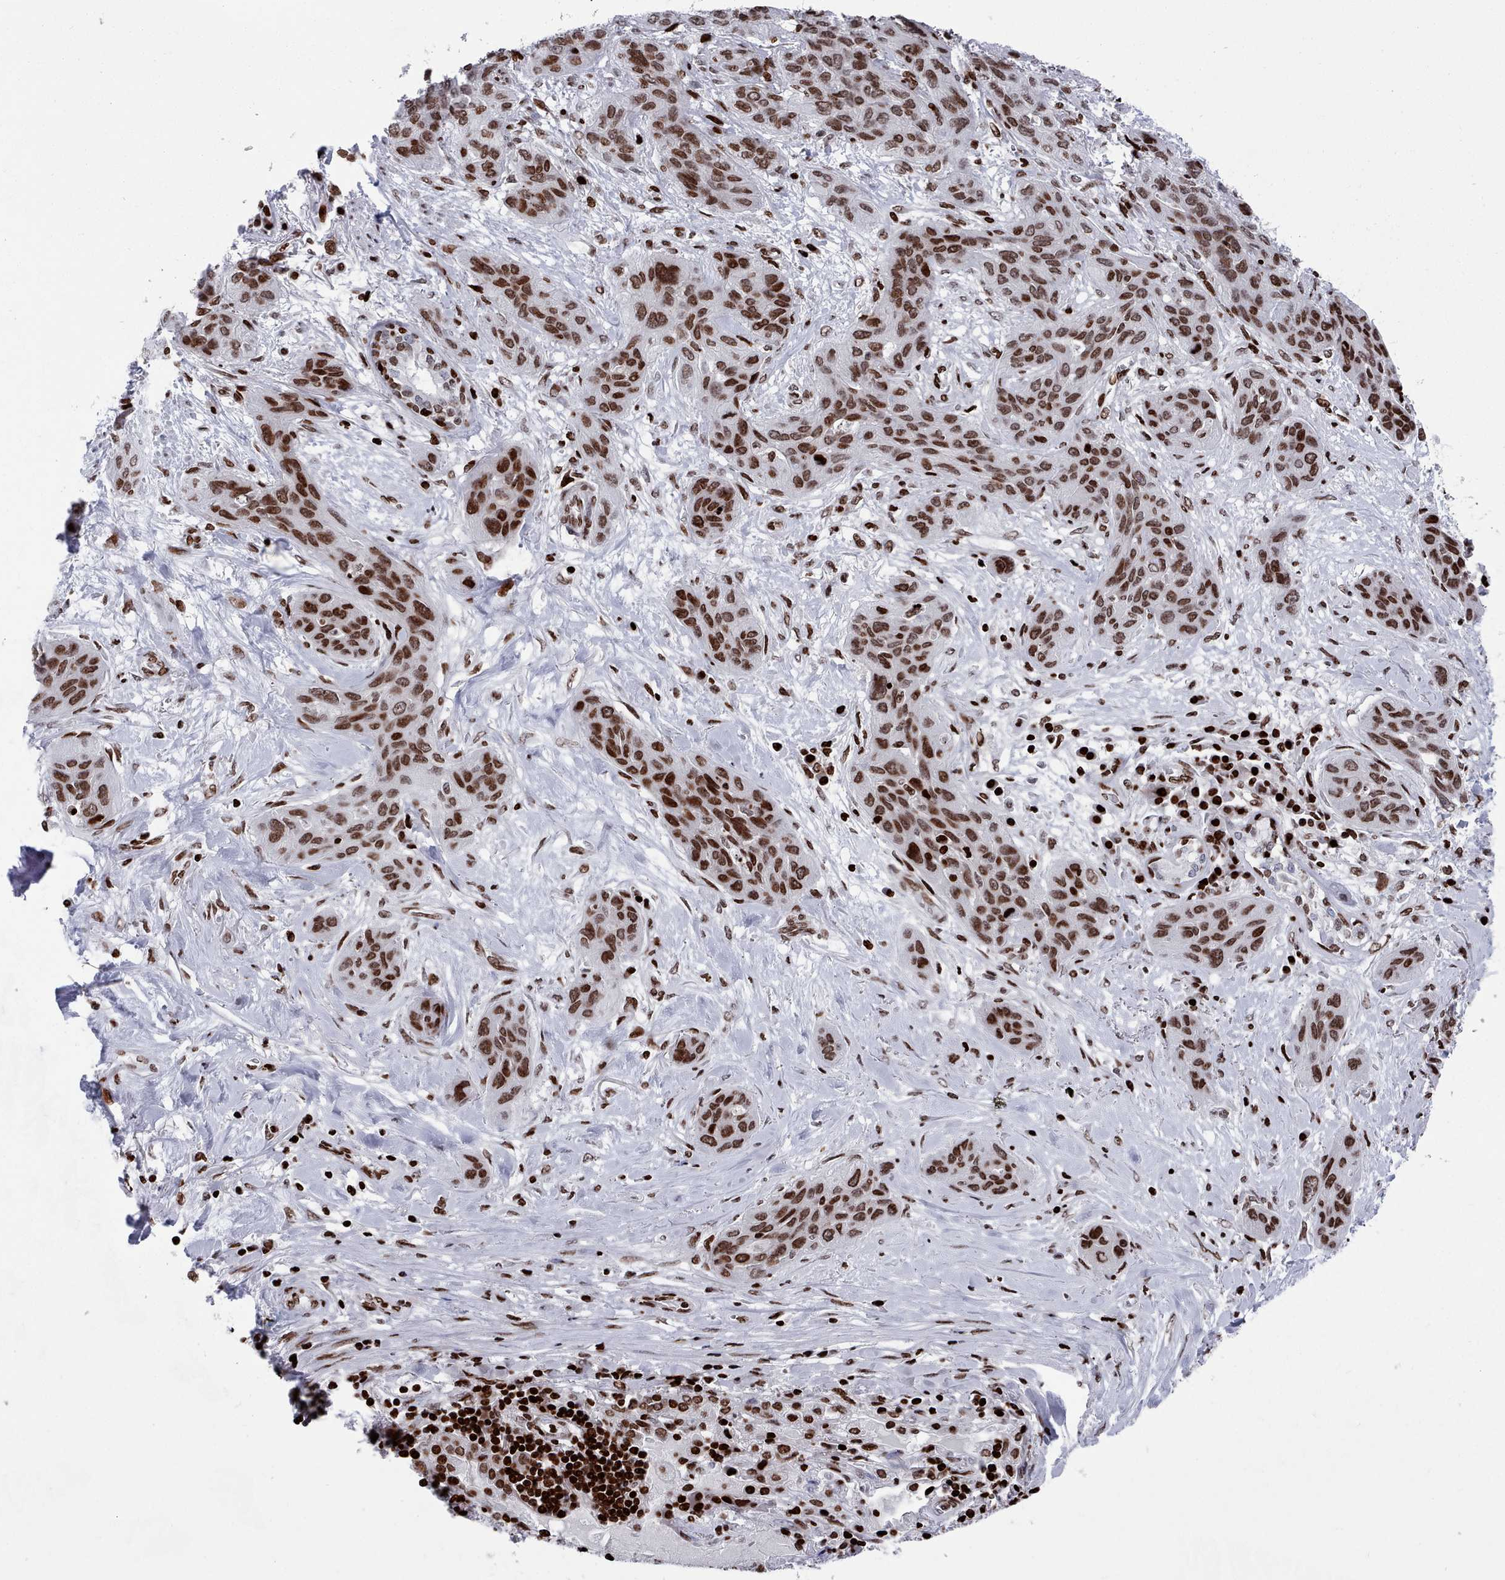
{"staining": {"intensity": "strong", "quantity": ">75%", "location": "nuclear"}, "tissue": "lung cancer", "cell_type": "Tumor cells", "image_type": "cancer", "snomed": [{"axis": "morphology", "description": "Squamous cell carcinoma, NOS"}, {"axis": "topography", "description": "Lung"}], "caption": "Immunohistochemical staining of lung cancer (squamous cell carcinoma) exhibits high levels of strong nuclear protein positivity in approximately >75% of tumor cells.", "gene": "PCDHB12", "patient": {"sex": "female", "age": 70}}